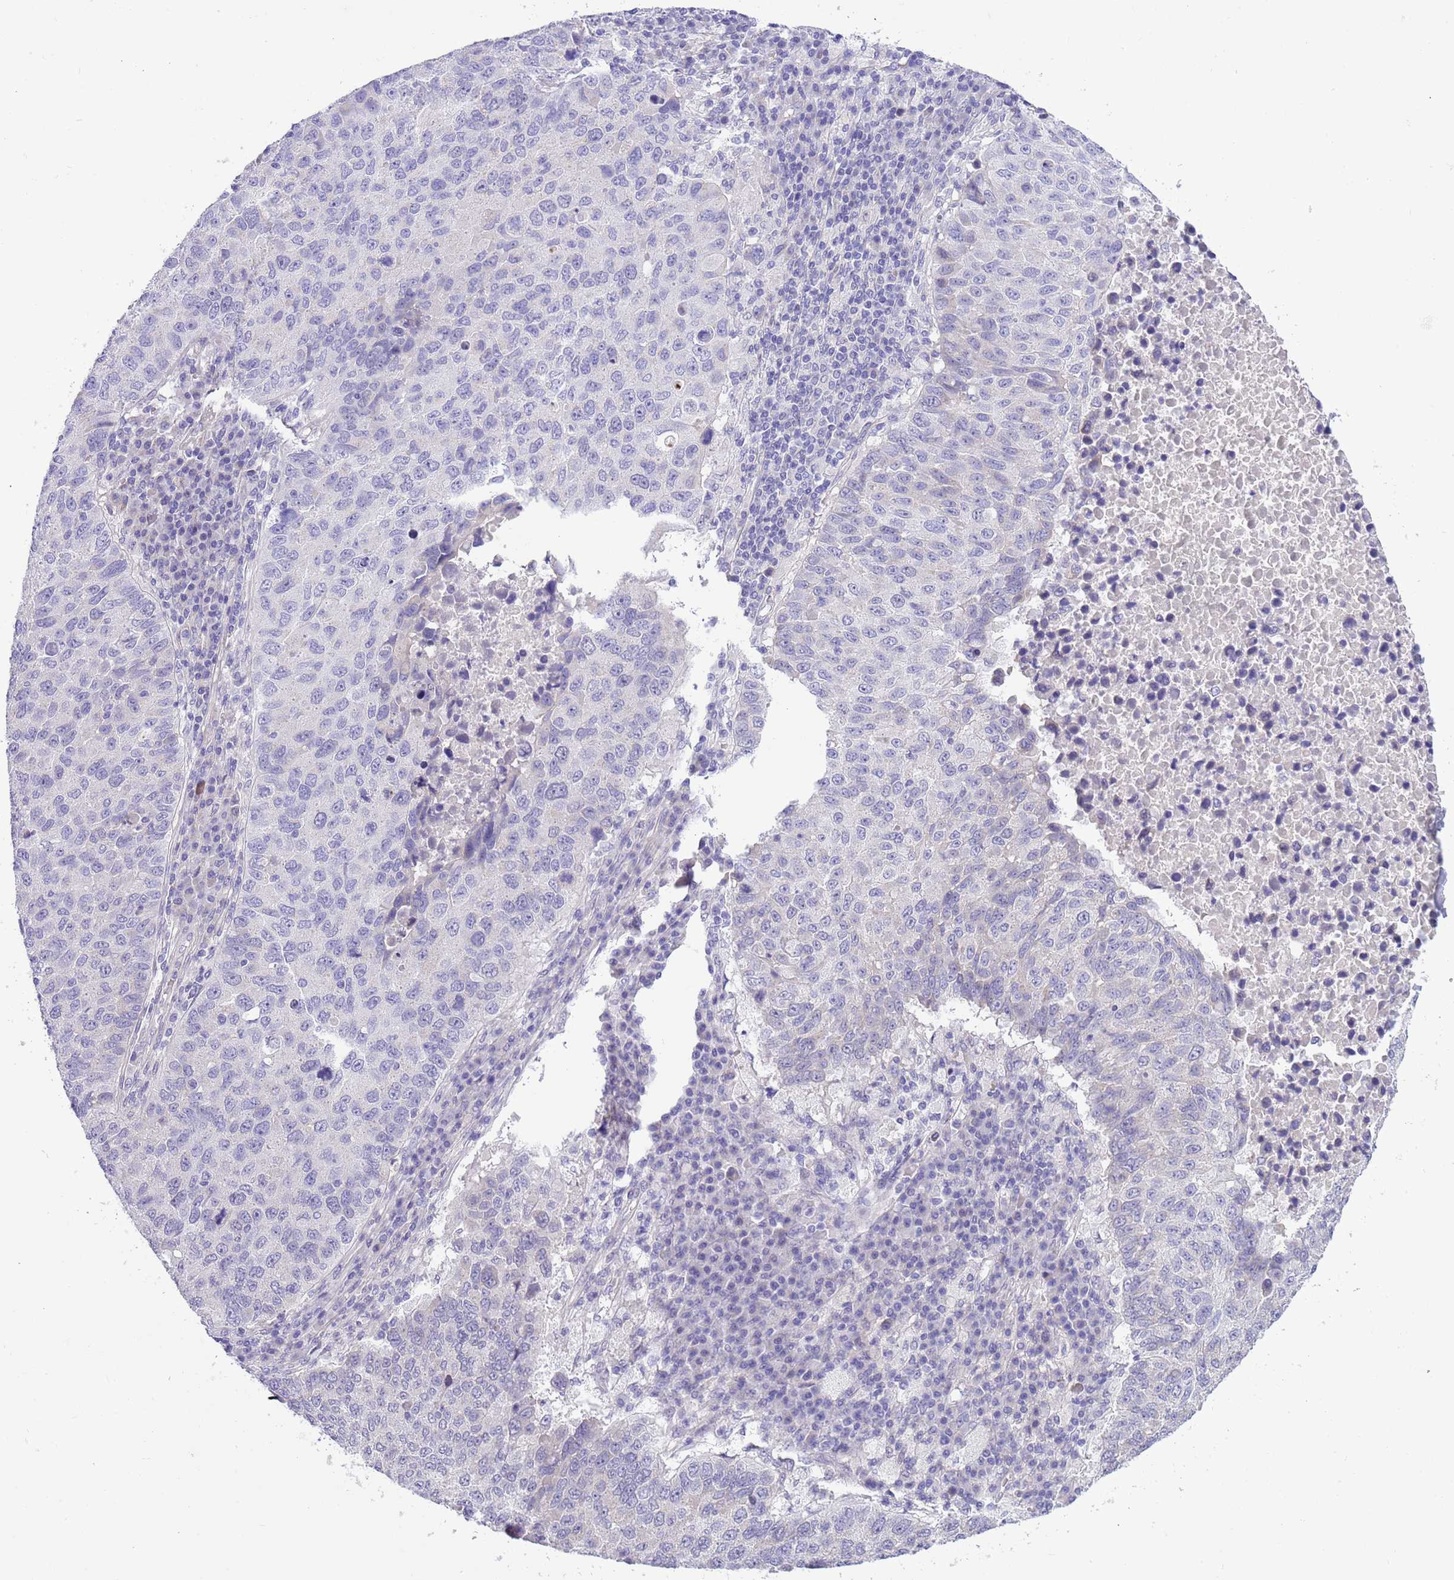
{"staining": {"intensity": "negative", "quantity": "none", "location": "none"}, "tissue": "lung cancer", "cell_type": "Tumor cells", "image_type": "cancer", "snomed": [{"axis": "morphology", "description": "Squamous cell carcinoma, NOS"}, {"axis": "topography", "description": "Lung"}], "caption": "Histopathology image shows no significant protein expression in tumor cells of squamous cell carcinoma (lung).", "gene": "NET1", "patient": {"sex": "male", "age": 73}}